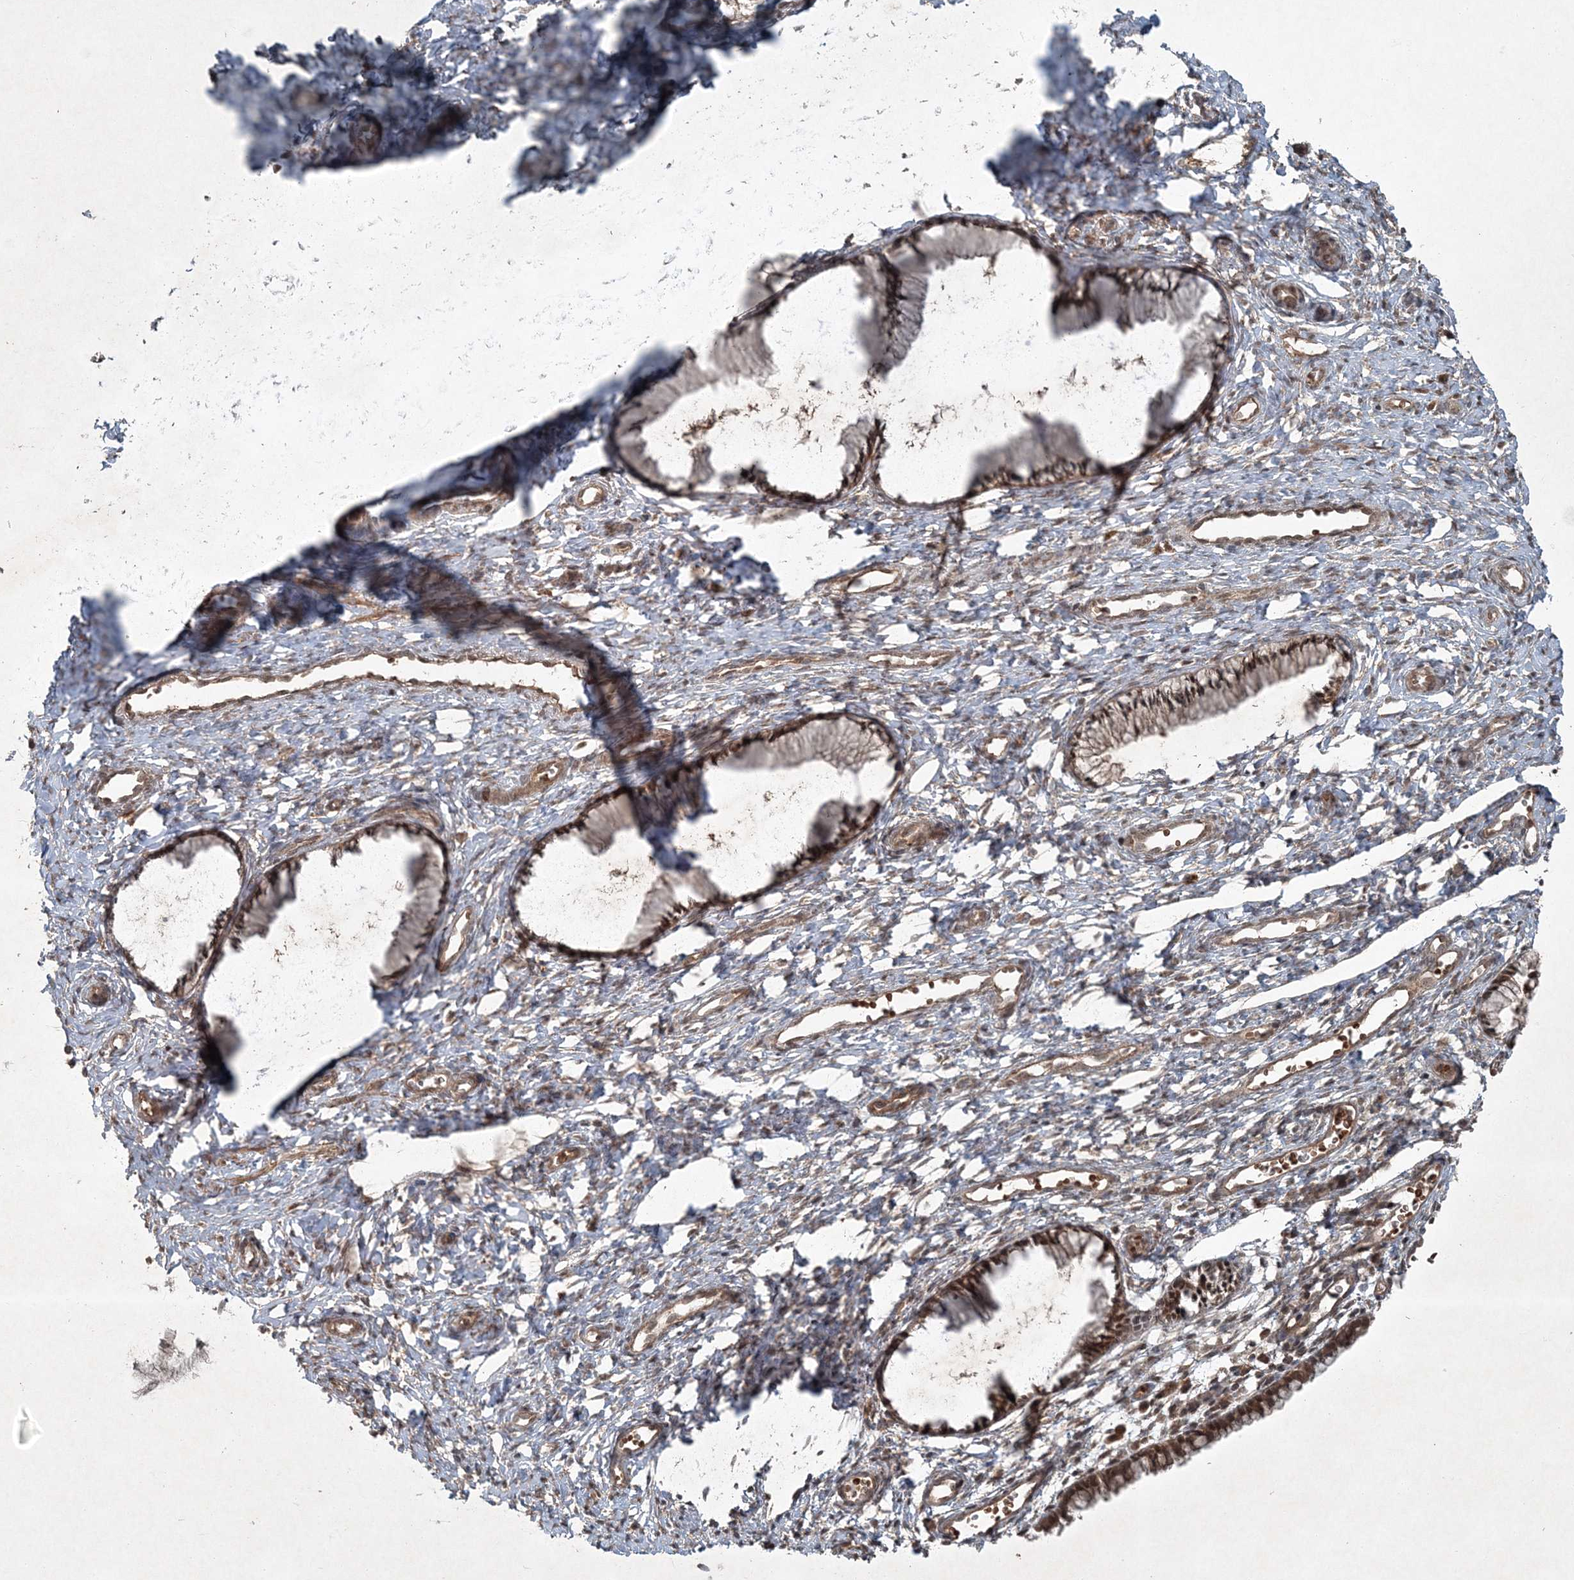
{"staining": {"intensity": "moderate", "quantity": ">75%", "location": "cytoplasmic/membranous,nuclear"}, "tissue": "cervix", "cell_type": "Glandular cells", "image_type": "normal", "snomed": [{"axis": "morphology", "description": "Normal tissue, NOS"}, {"axis": "topography", "description": "Cervix"}], "caption": "A micrograph of cervix stained for a protein reveals moderate cytoplasmic/membranous,nuclear brown staining in glandular cells.", "gene": "FBXL17", "patient": {"sex": "female", "age": 27}}